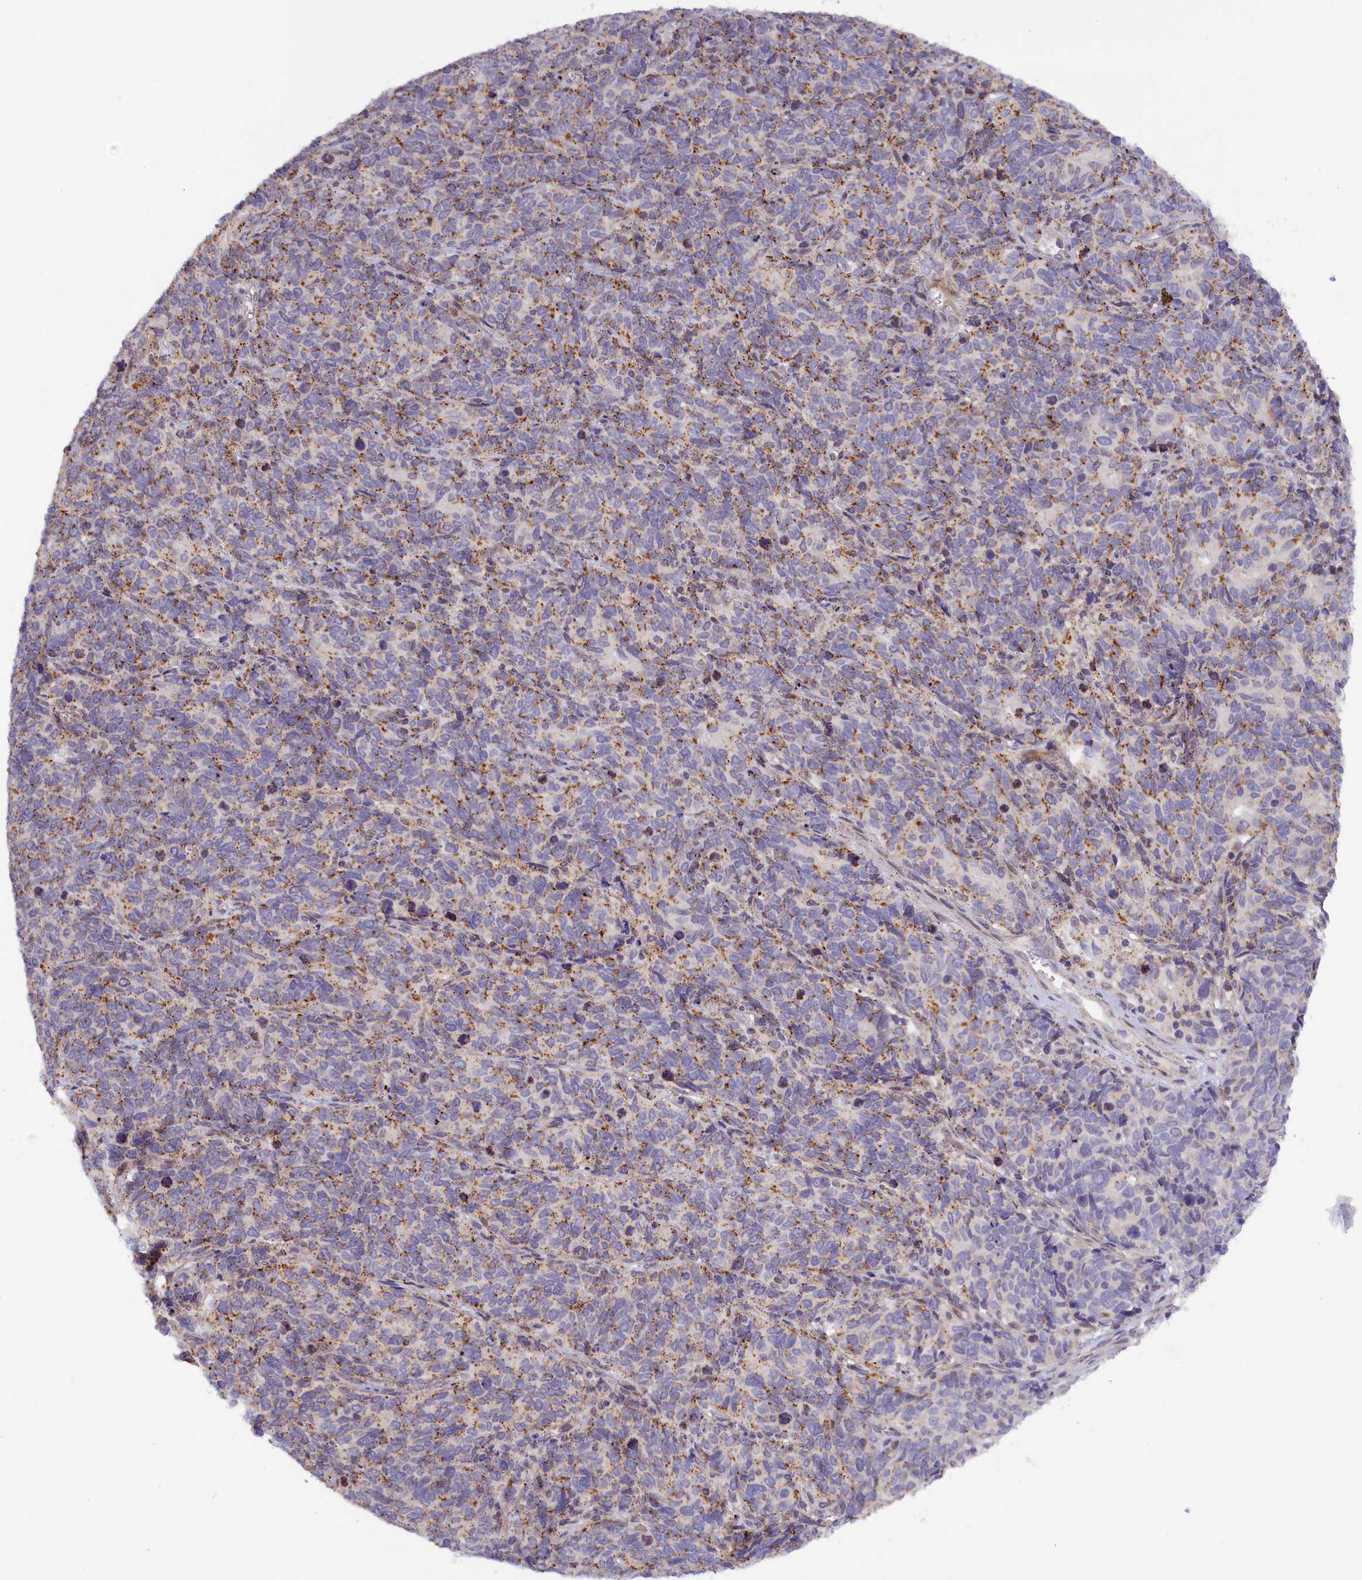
{"staining": {"intensity": "weak", "quantity": "25%-75%", "location": "cytoplasmic/membranous"}, "tissue": "cervical cancer", "cell_type": "Tumor cells", "image_type": "cancer", "snomed": [{"axis": "morphology", "description": "Squamous cell carcinoma, NOS"}, {"axis": "topography", "description": "Cervix"}], "caption": "This micrograph reveals immunohistochemistry staining of human cervical cancer, with low weak cytoplasmic/membranous expression in approximately 25%-75% of tumor cells.", "gene": "HYKK", "patient": {"sex": "female", "age": 60}}